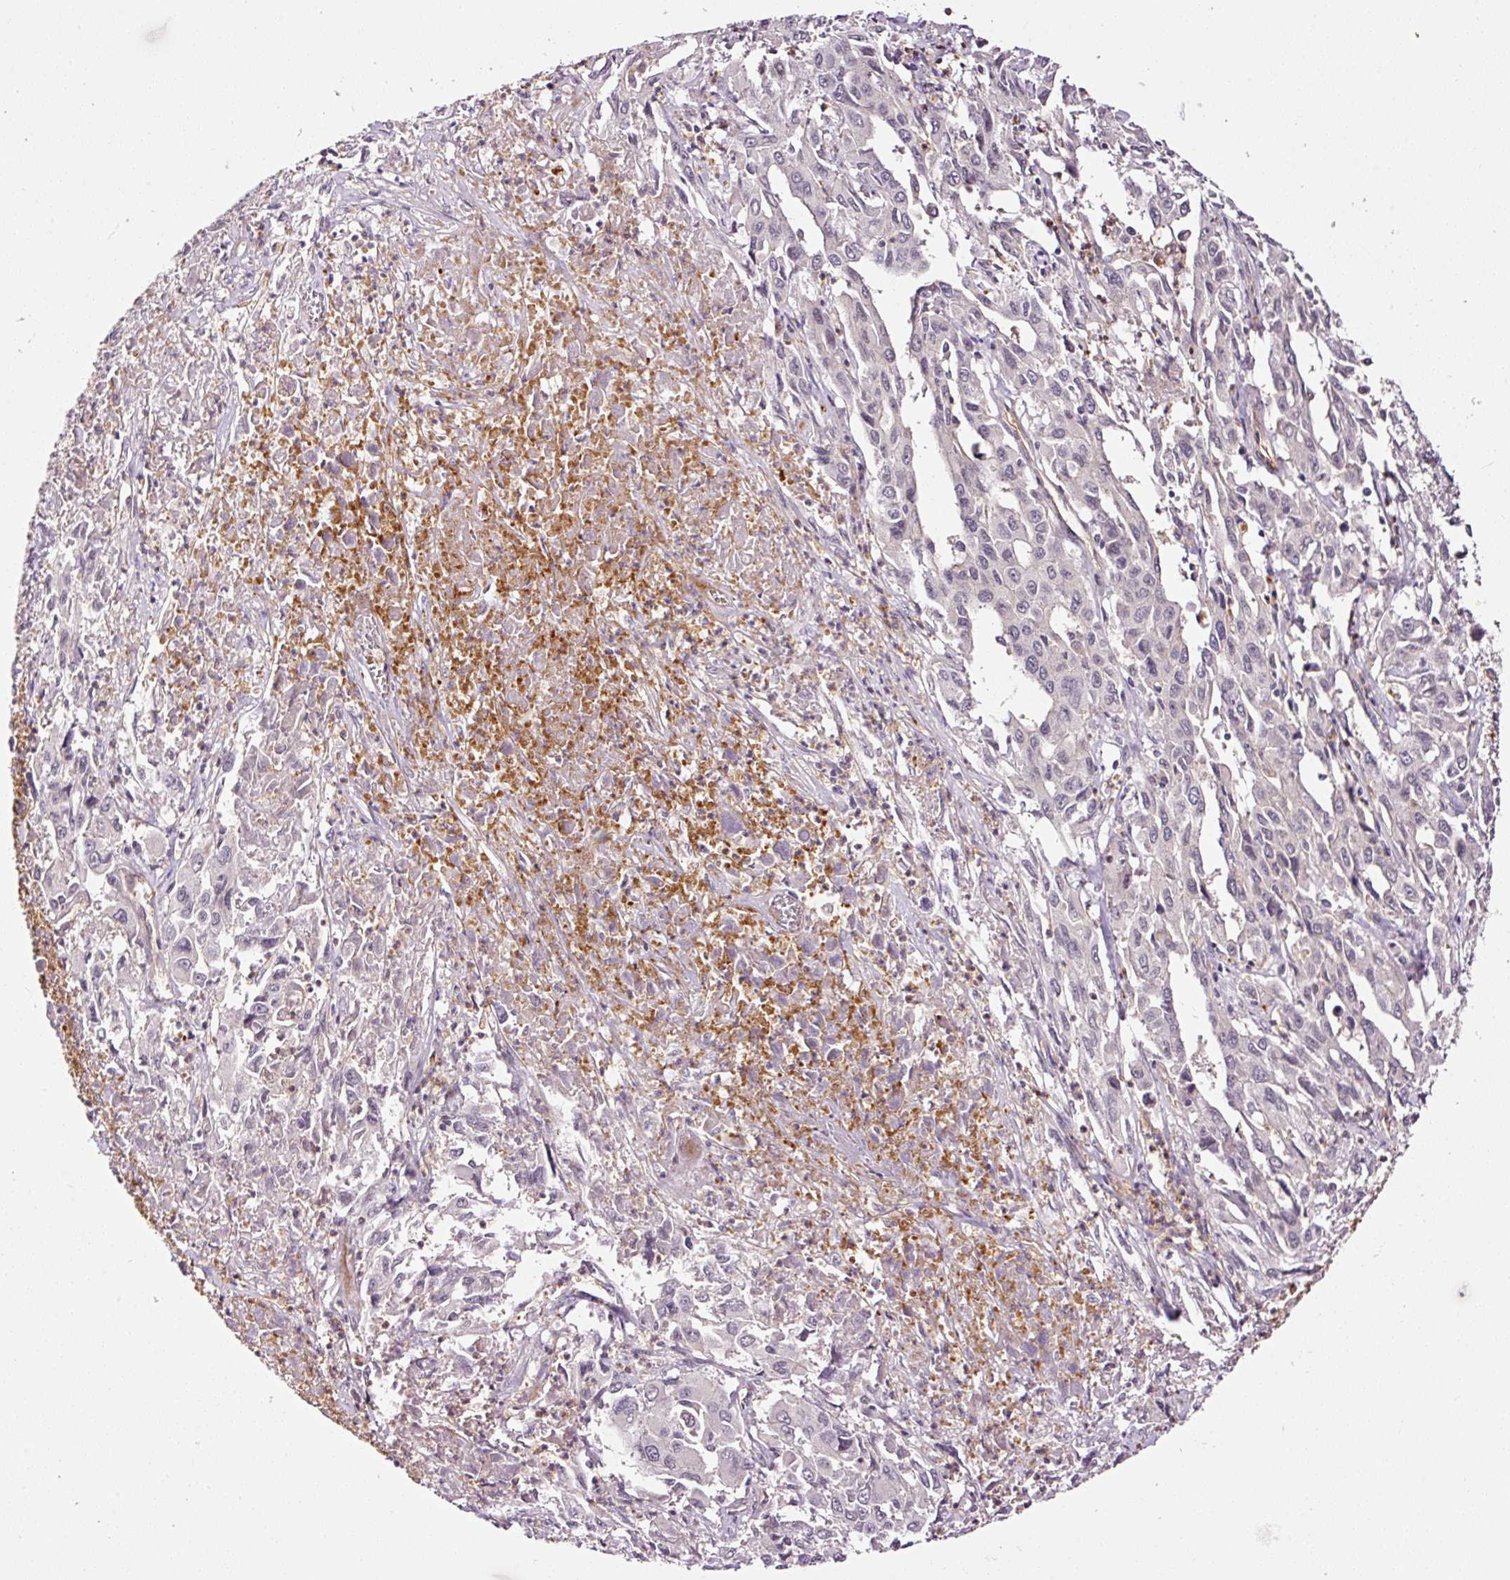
{"staining": {"intensity": "negative", "quantity": "none", "location": "none"}, "tissue": "liver cancer", "cell_type": "Tumor cells", "image_type": "cancer", "snomed": [{"axis": "morphology", "description": "Carcinoma, Hepatocellular, NOS"}, {"axis": "topography", "description": "Liver"}], "caption": "This is a photomicrograph of immunohistochemistry staining of liver cancer (hepatocellular carcinoma), which shows no positivity in tumor cells.", "gene": "ABCB4", "patient": {"sex": "male", "age": 63}}